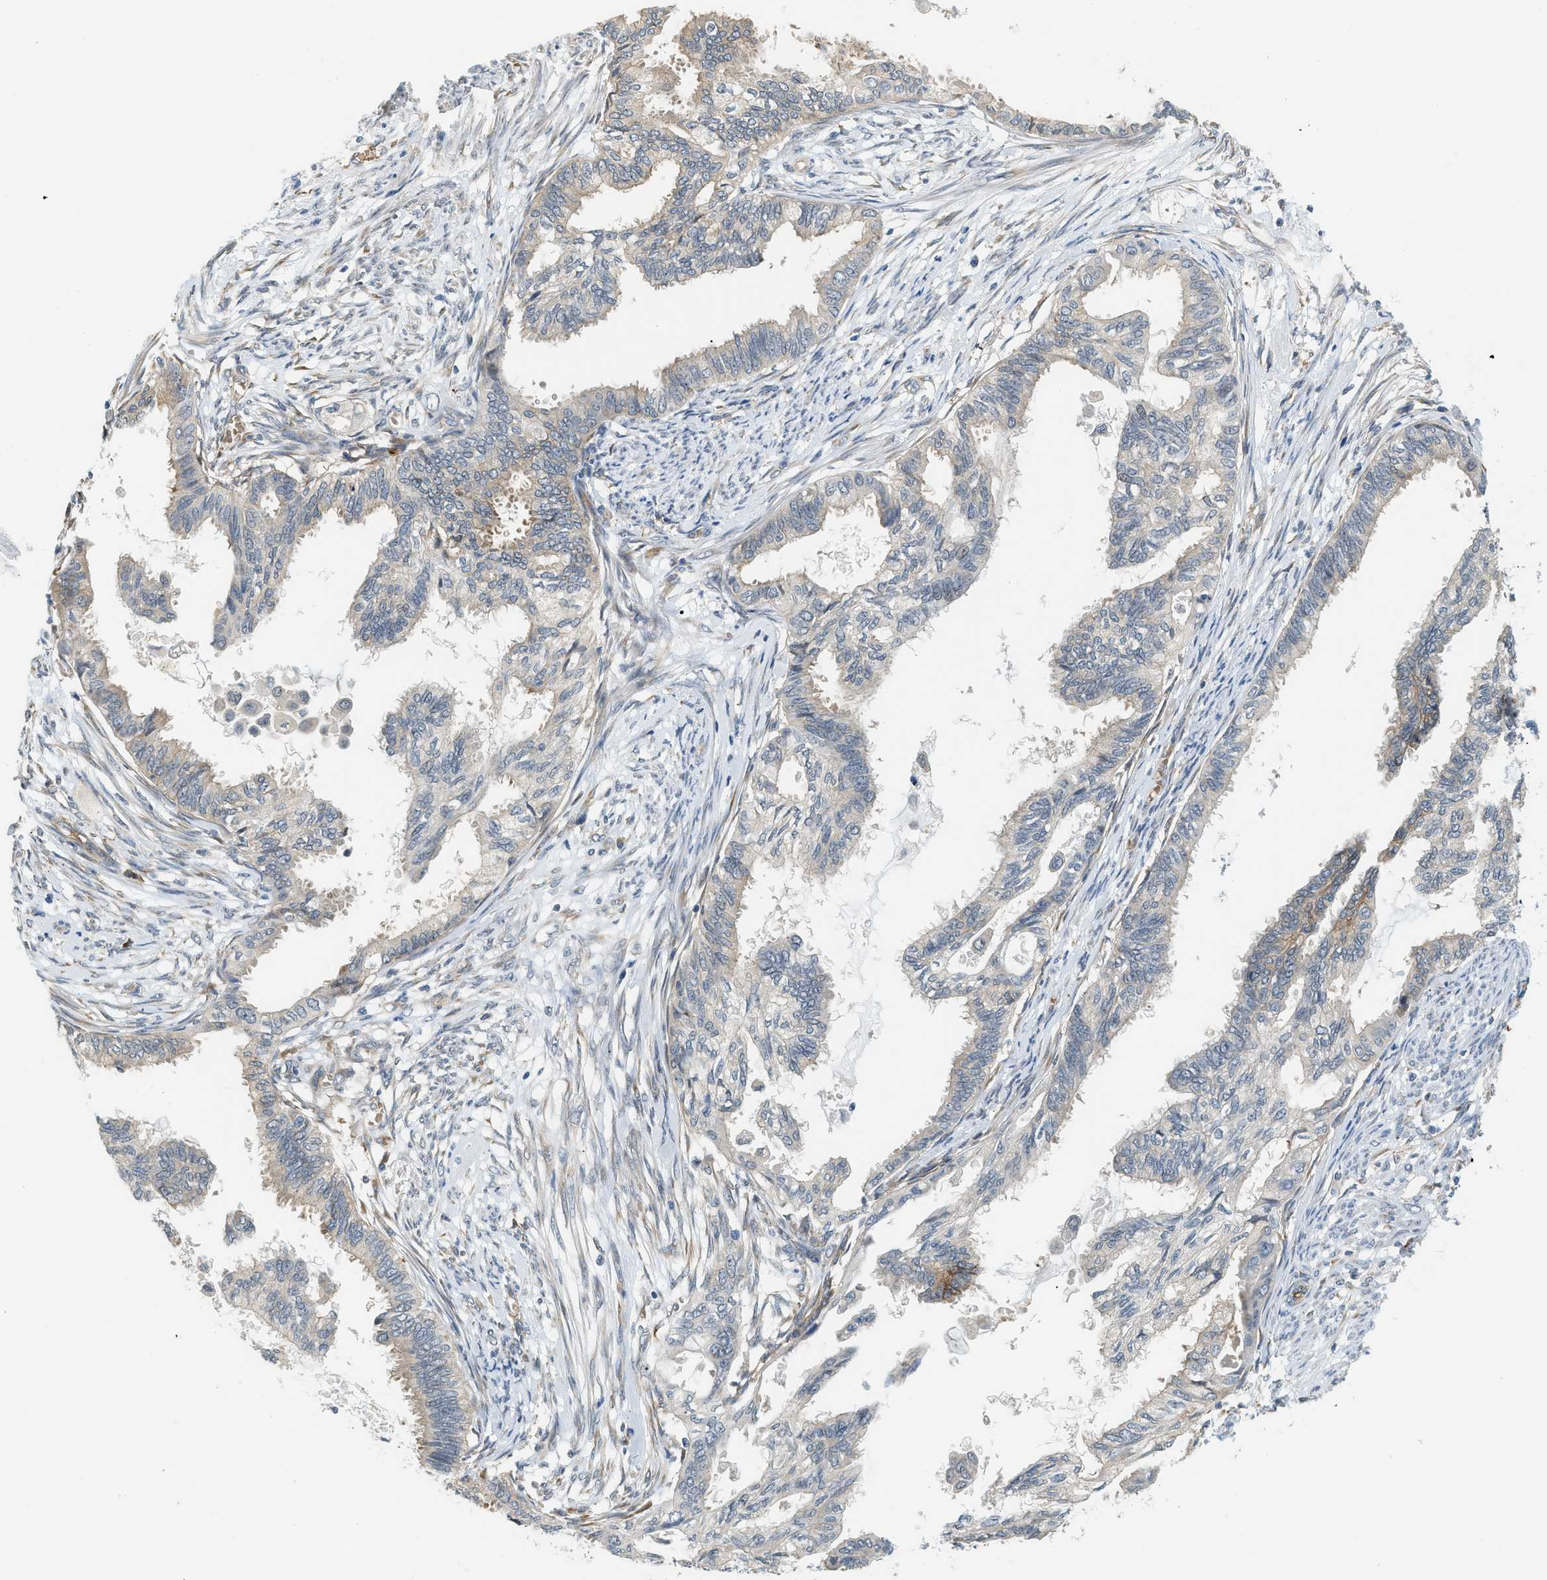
{"staining": {"intensity": "weak", "quantity": "<25%", "location": "cytoplasmic/membranous"}, "tissue": "cervical cancer", "cell_type": "Tumor cells", "image_type": "cancer", "snomed": [{"axis": "morphology", "description": "Normal tissue, NOS"}, {"axis": "morphology", "description": "Adenocarcinoma, NOS"}, {"axis": "topography", "description": "Cervix"}, {"axis": "topography", "description": "Endometrium"}], "caption": "Cervical cancer (adenocarcinoma) was stained to show a protein in brown. There is no significant expression in tumor cells.", "gene": "CYTH2", "patient": {"sex": "female", "age": 86}}